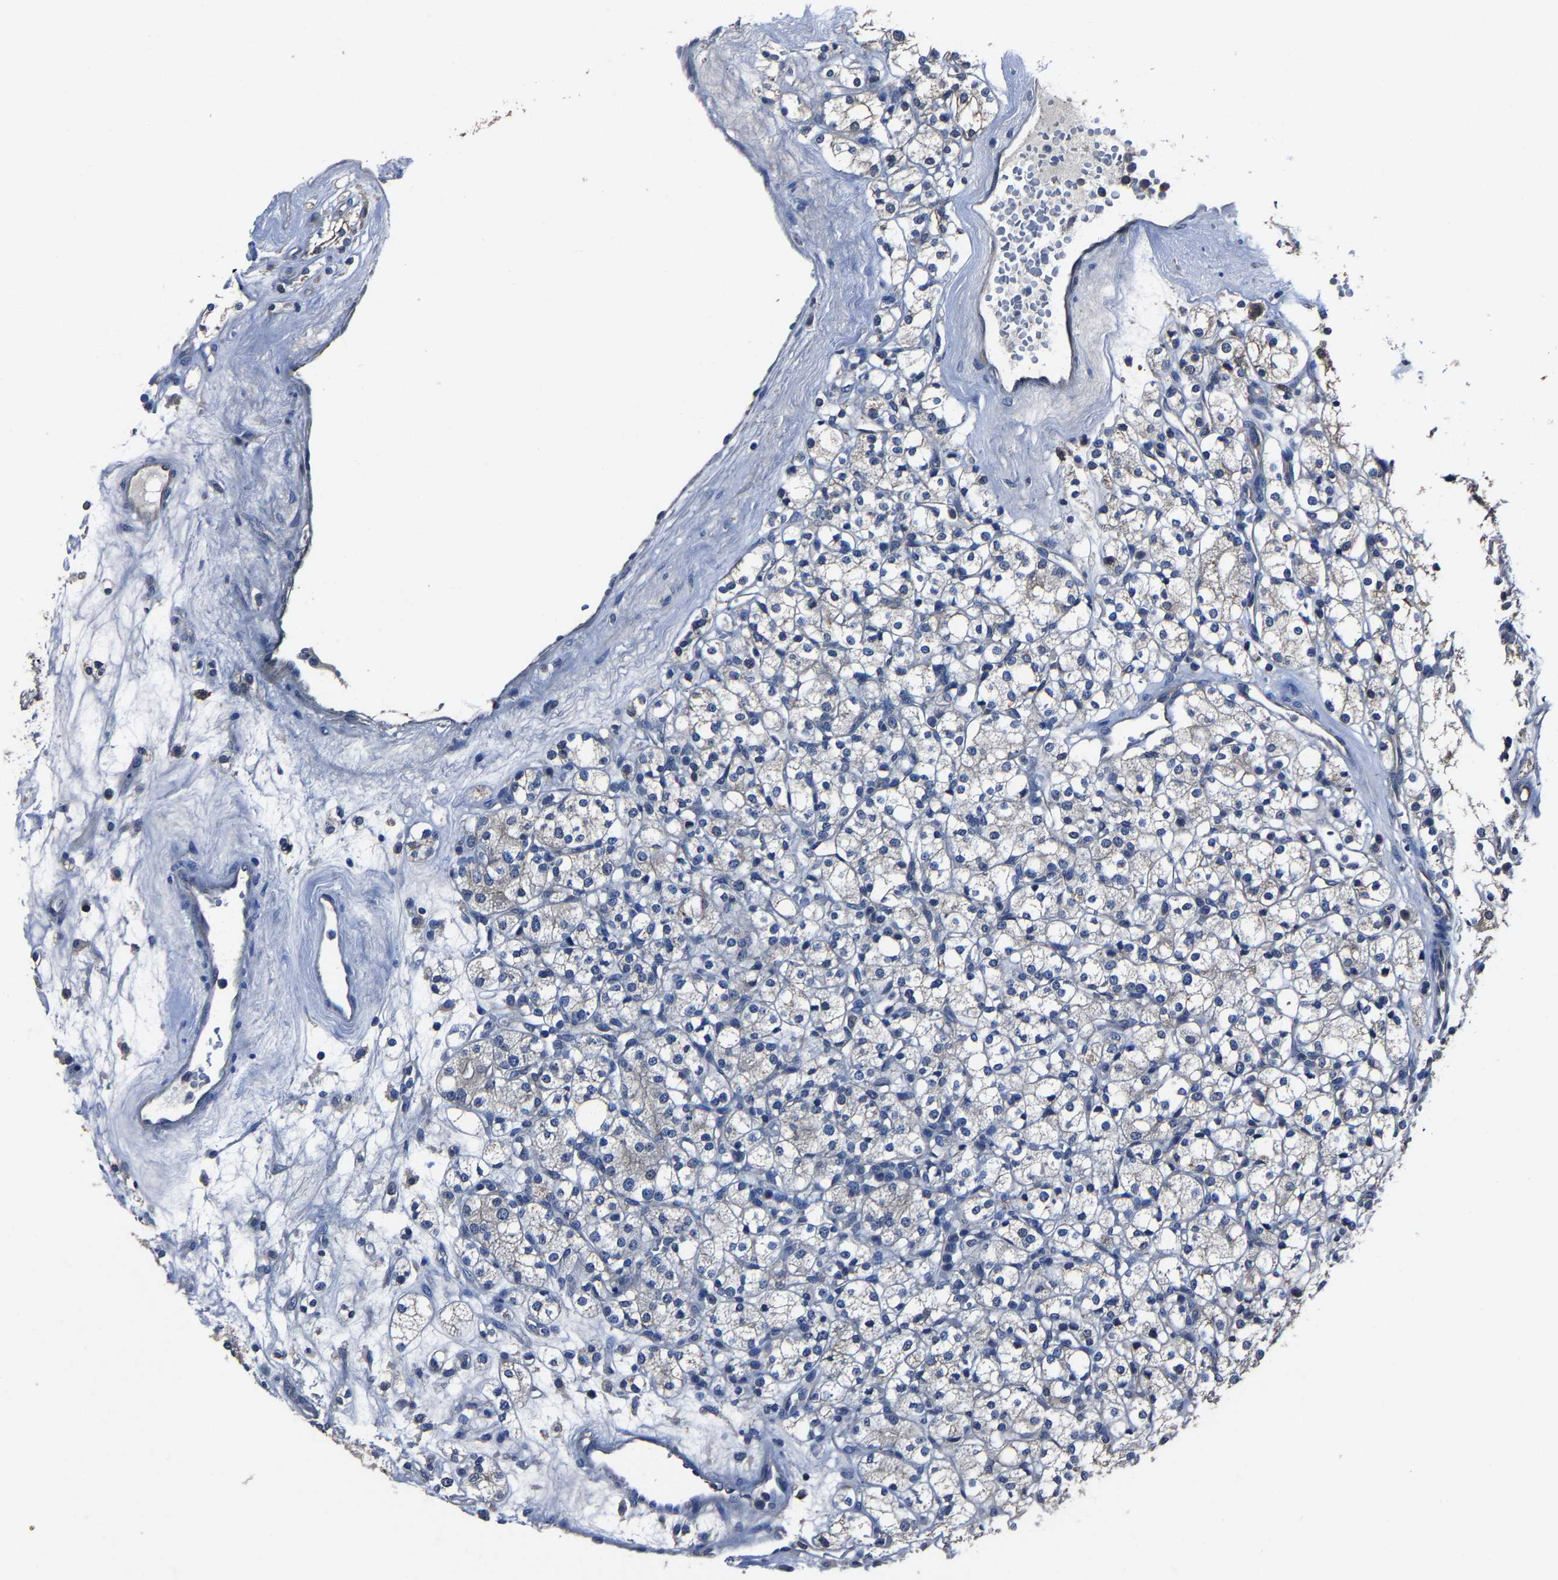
{"staining": {"intensity": "negative", "quantity": "none", "location": "none"}, "tissue": "renal cancer", "cell_type": "Tumor cells", "image_type": "cancer", "snomed": [{"axis": "morphology", "description": "Adenocarcinoma, NOS"}, {"axis": "topography", "description": "Kidney"}], "caption": "Immunohistochemistry histopathology image of neoplastic tissue: human renal cancer (adenocarcinoma) stained with DAB (3,3'-diaminobenzidine) shows no significant protein staining in tumor cells.", "gene": "STRBP", "patient": {"sex": "male", "age": 77}}